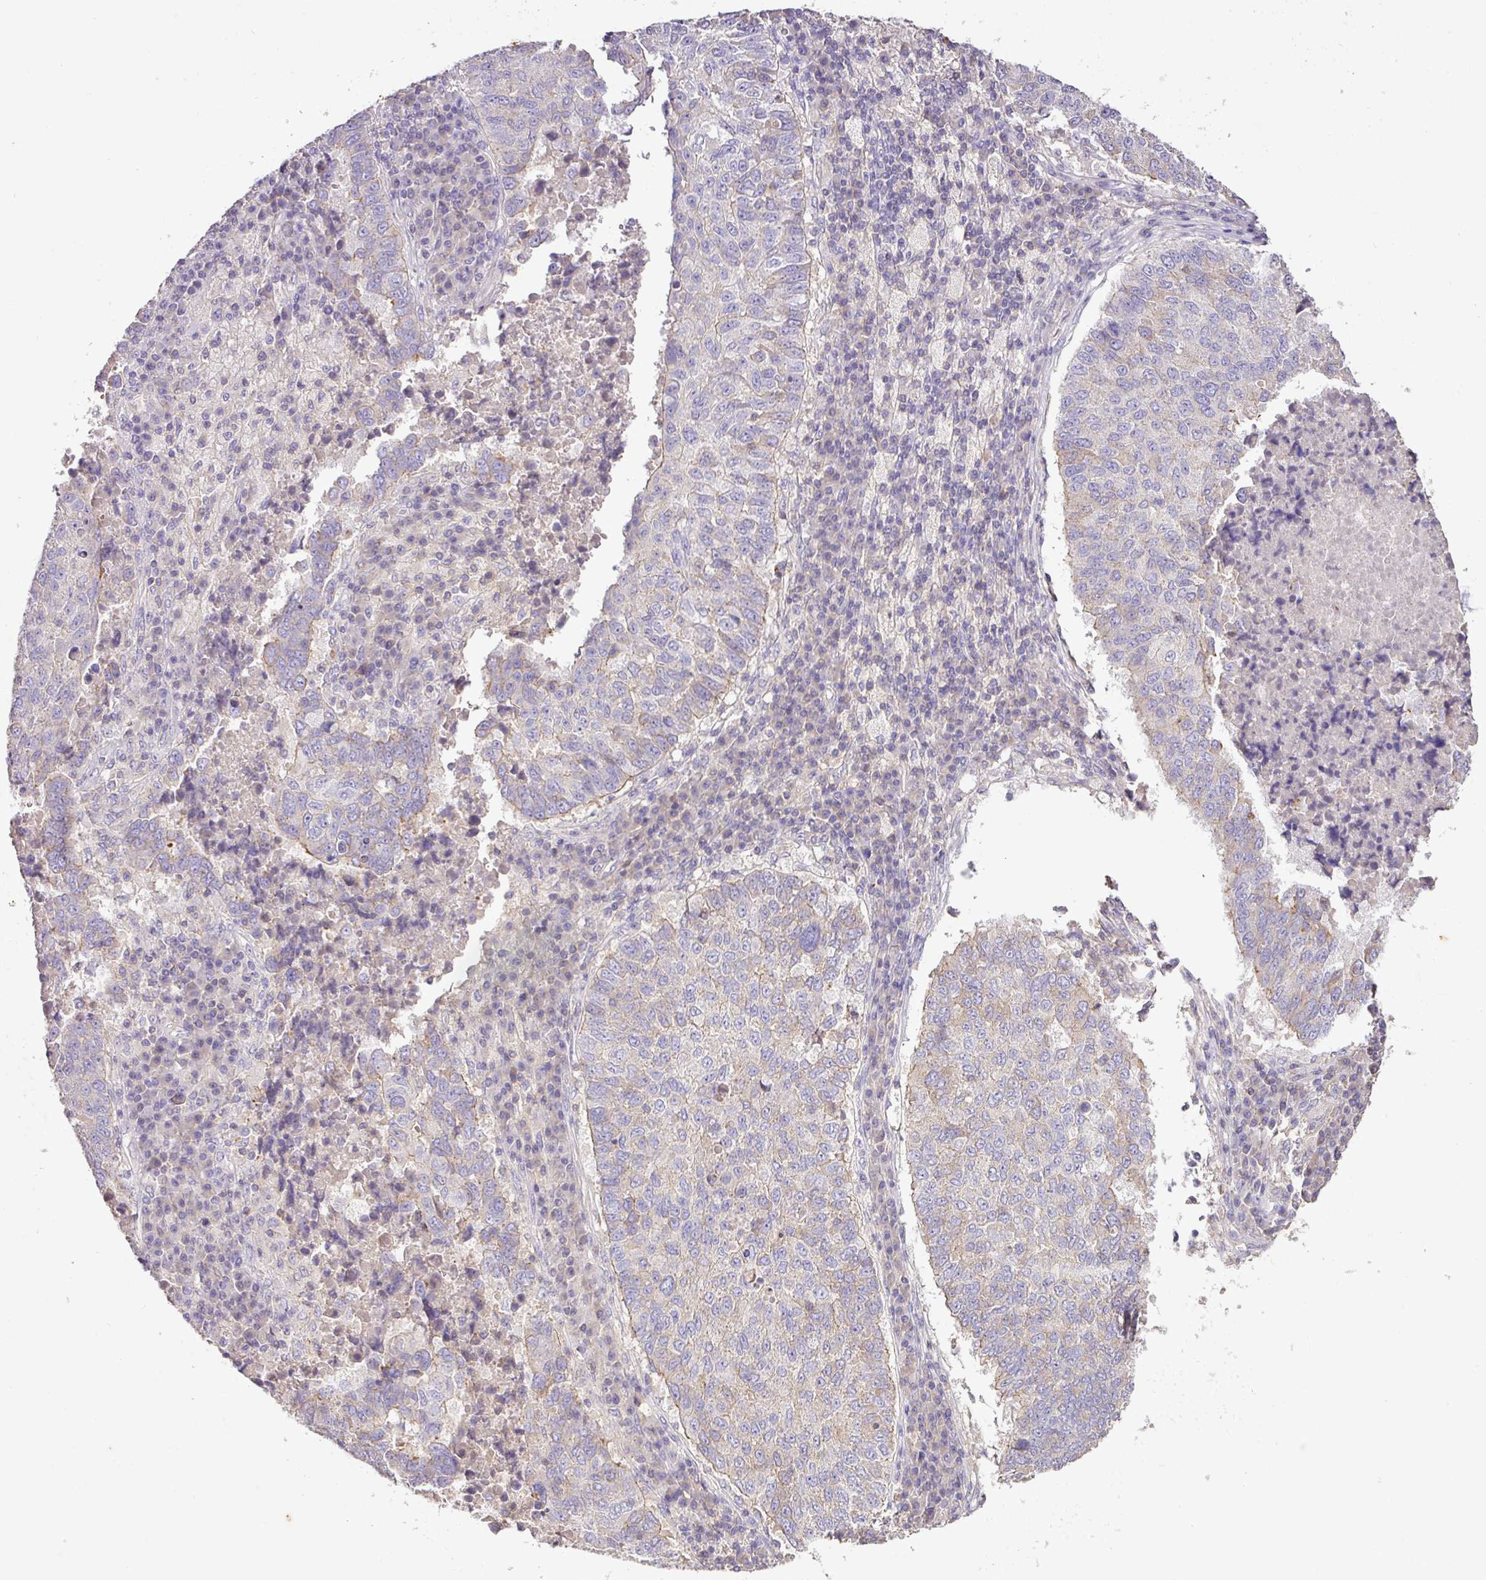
{"staining": {"intensity": "negative", "quantity": "none", "location": "none"}, "tissue": "lung cancer", "cell_type": "Tumor cells", "image_type": "cancer", "snomed": [{"axis": "morphology", "description": "Squamous cell carcinoma, NOS"}, {"axis": "topography", "description": "Lung"}], "caption": "The immunohistochemistry image has no significant expression in tumor cells of squamous cell carcinoma (lung) tissue.", "gene": "AGR3", "patient": {"sex": "male", "age": 73}}